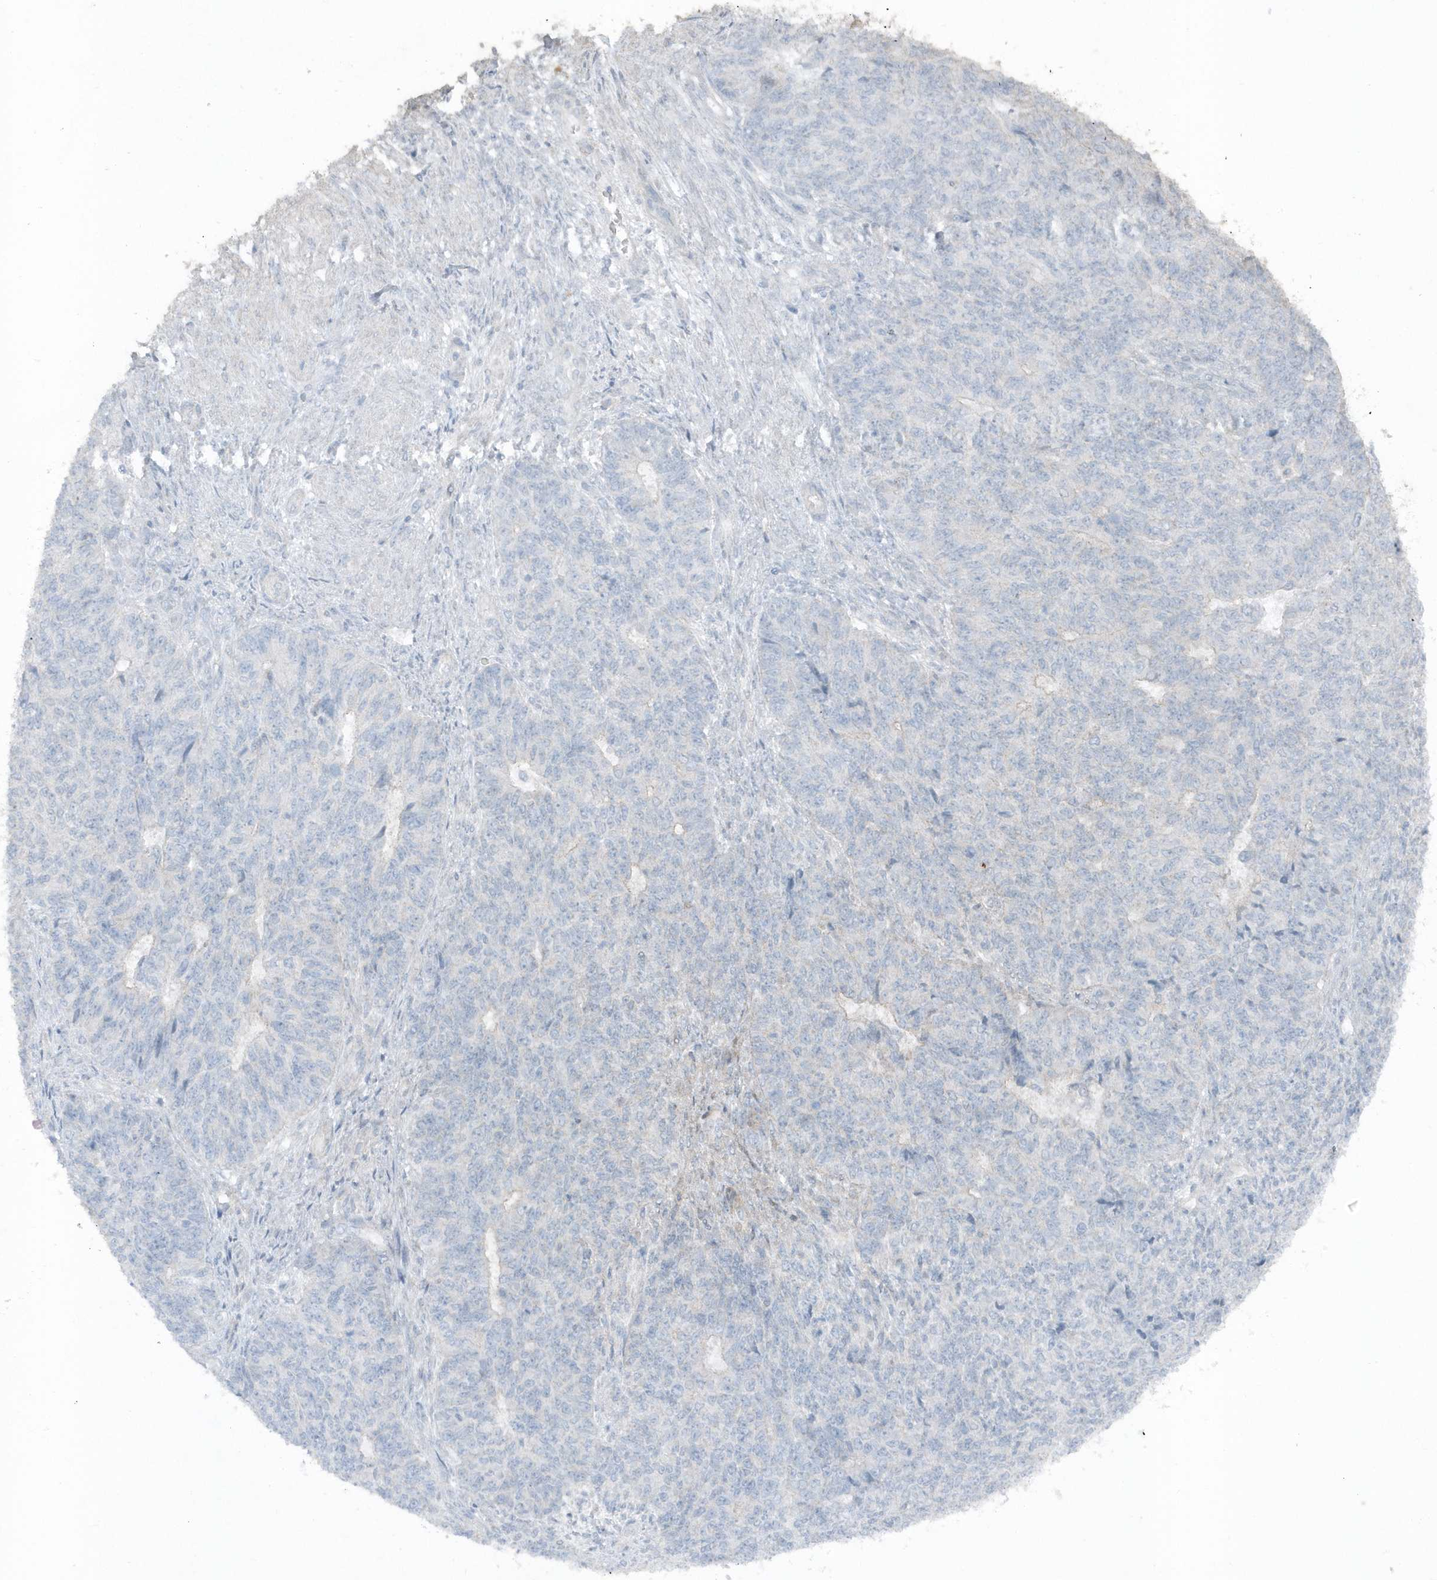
{"staining": {"intensity": "negative", "quantity": "none", "location": "none"}, "tissue": "endometrial cancer", "cell_type": "Tumor cells", "image_type": "cancer", "snomed": [{"axis": "morphology", "description": "Adenocarcinoma, NOS"}, {"axis": "topography", "description": "Endometrium"}], "caption": "Tumor cells show no significant protein staining in endometrial cancer. The staining was performed using DAB to visualize the protein expression in brown, while the nuclei were stained in blue with hematoxylin (Magnification: 20x).", "gene": "ACTC1", "patient": {"sex": "female", "age": 32}}